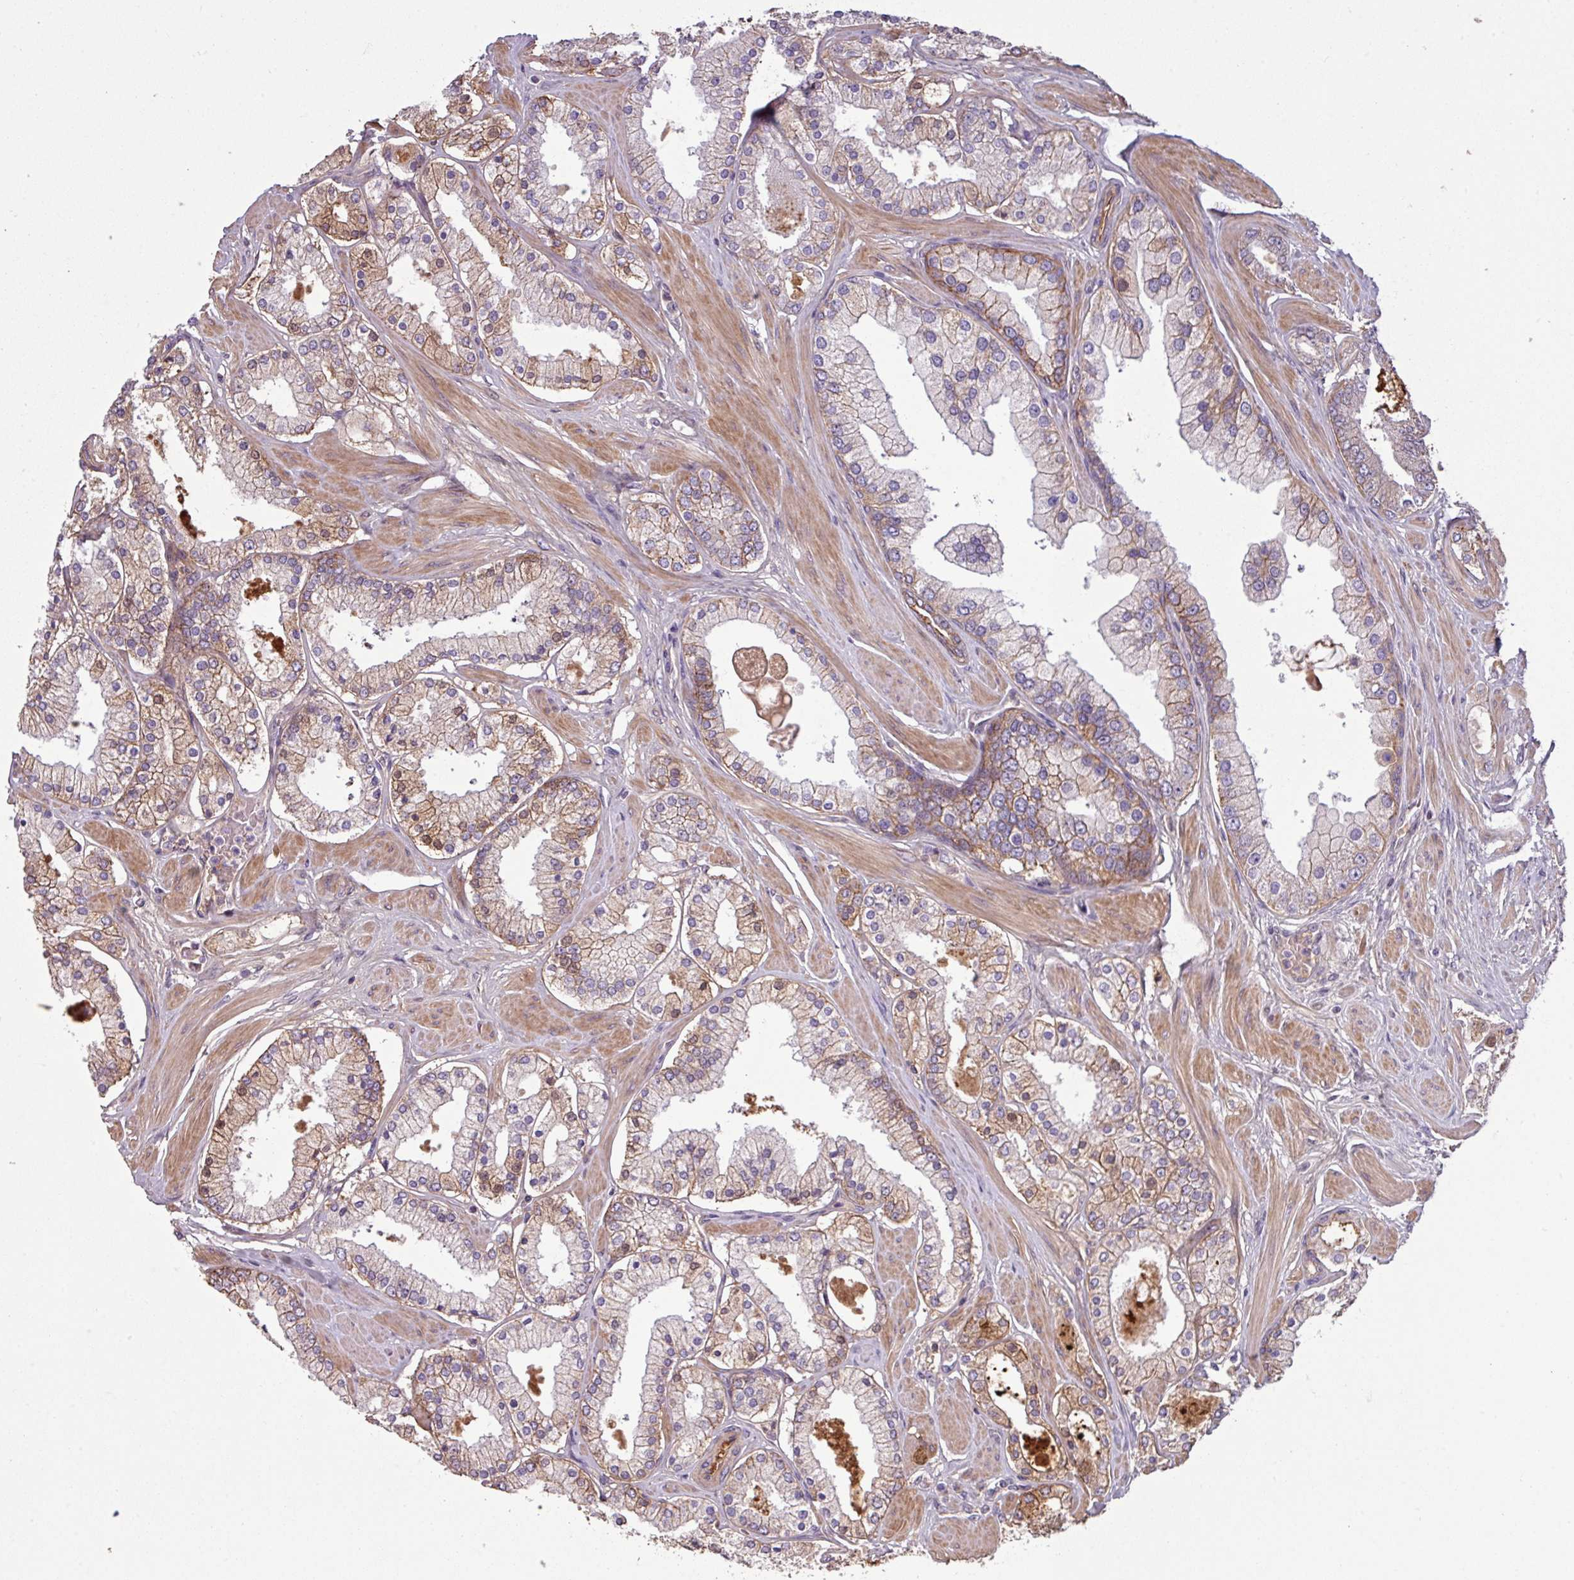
{"staining": {"intensity": "weak", "quantity": "25%-75%", "location": "cytoplasmic/membranous"}, "tissue": "prostate cancer", "cell_type": "Tumor cells", "image_type": "cancer", "snomed": [{"axis": "morphology", "description": "Adenocarcinoma, Low grade"}, {"axis": "topography", "description": "Prostate"}], "caption": "Prostate low-grade adenocarcinoma stained for a protein demonstrates weak cytoplasmic/membranous positivity in tumor cells.", "gene": "C4B", "patient": {"sex": "male", "age": 42}}